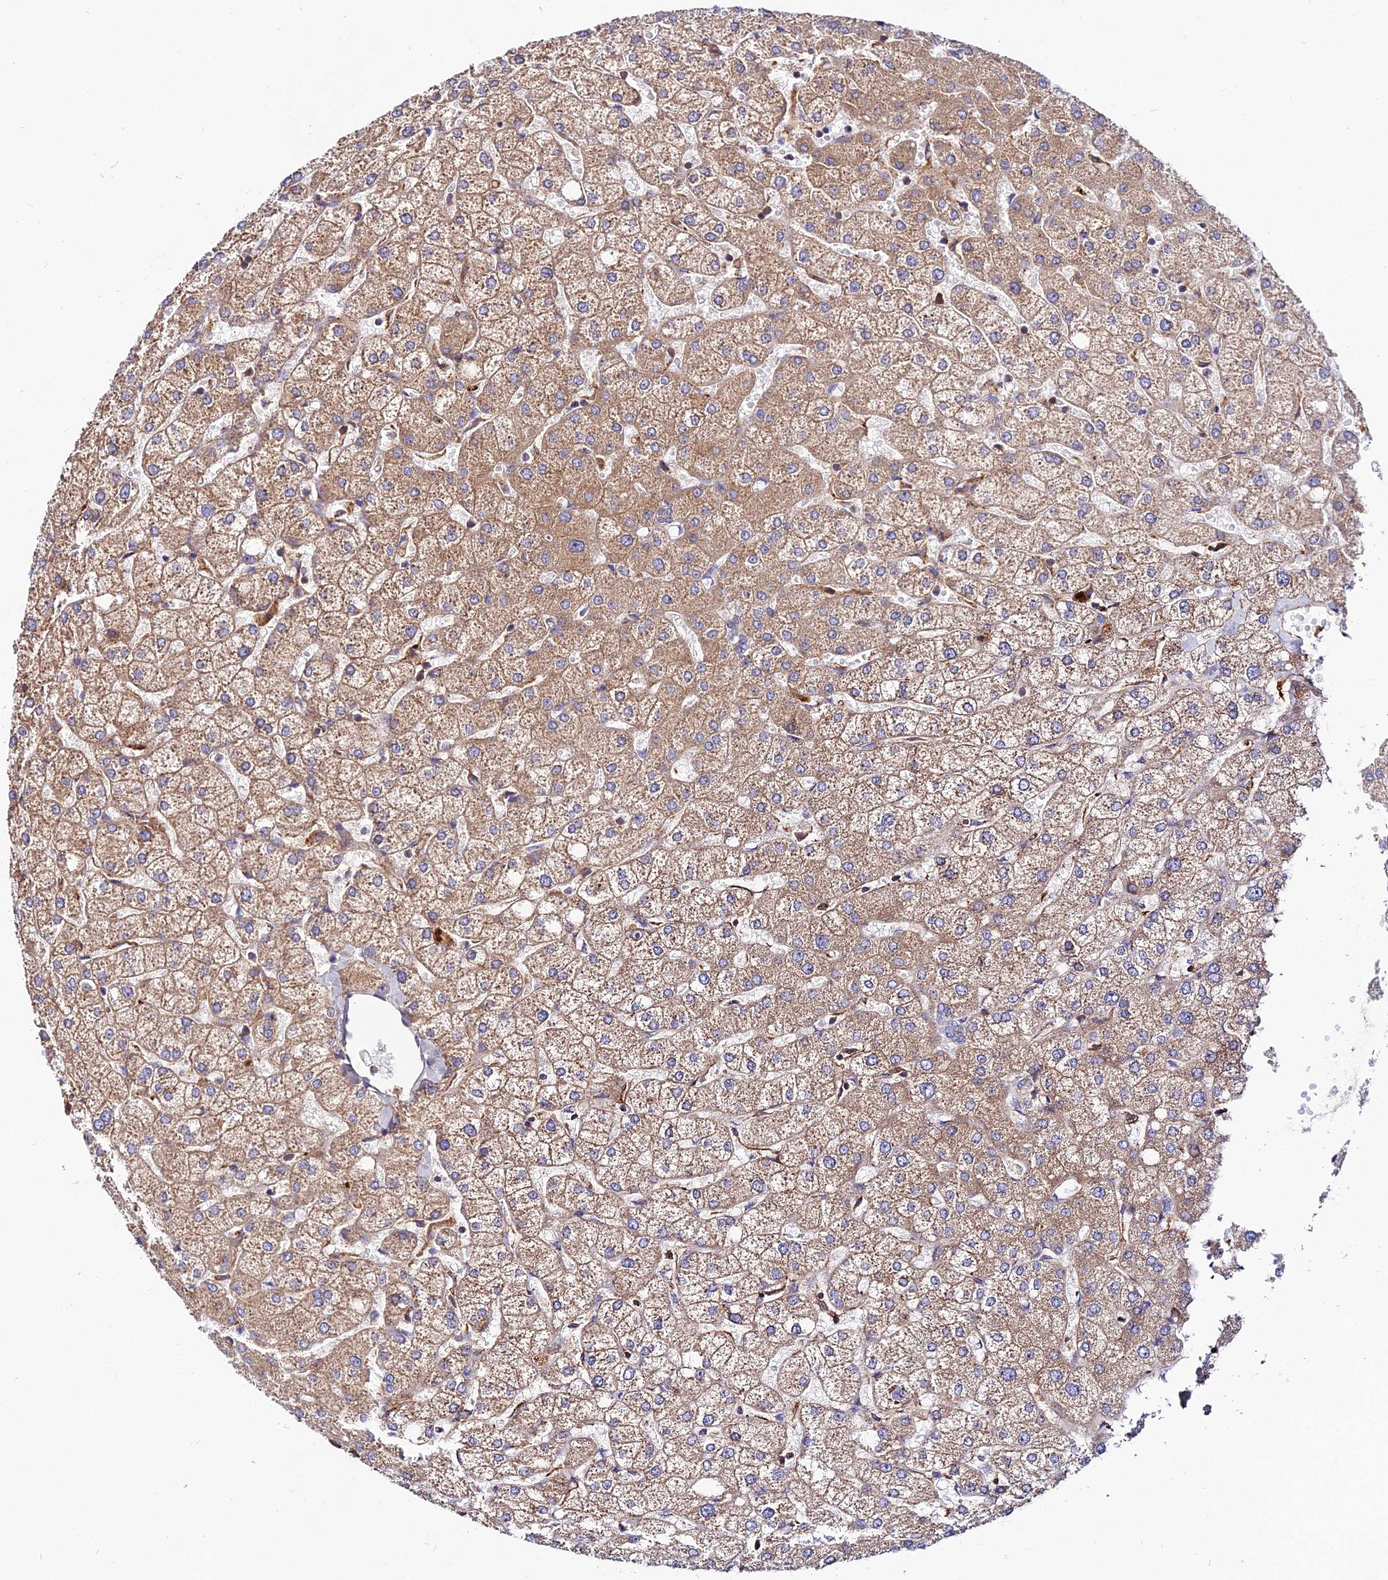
{"staining": {"intensity": "negative", "quantity": "none", "location": "none"}, "tissue": "liver", "cell_type": "Cholangiocytes", "image_type": "normal", "snomed": [{"axis": "morphology", "description": "Normal tissue, NOS"}, {"axis": "topography", "description": "Liver"}], "caption": "Immunohistochemical staining of benign liver shows no significant staining in cholangiocytes.", "gene": "PYM1", "patient": {"sex": "female", "age": 54}}